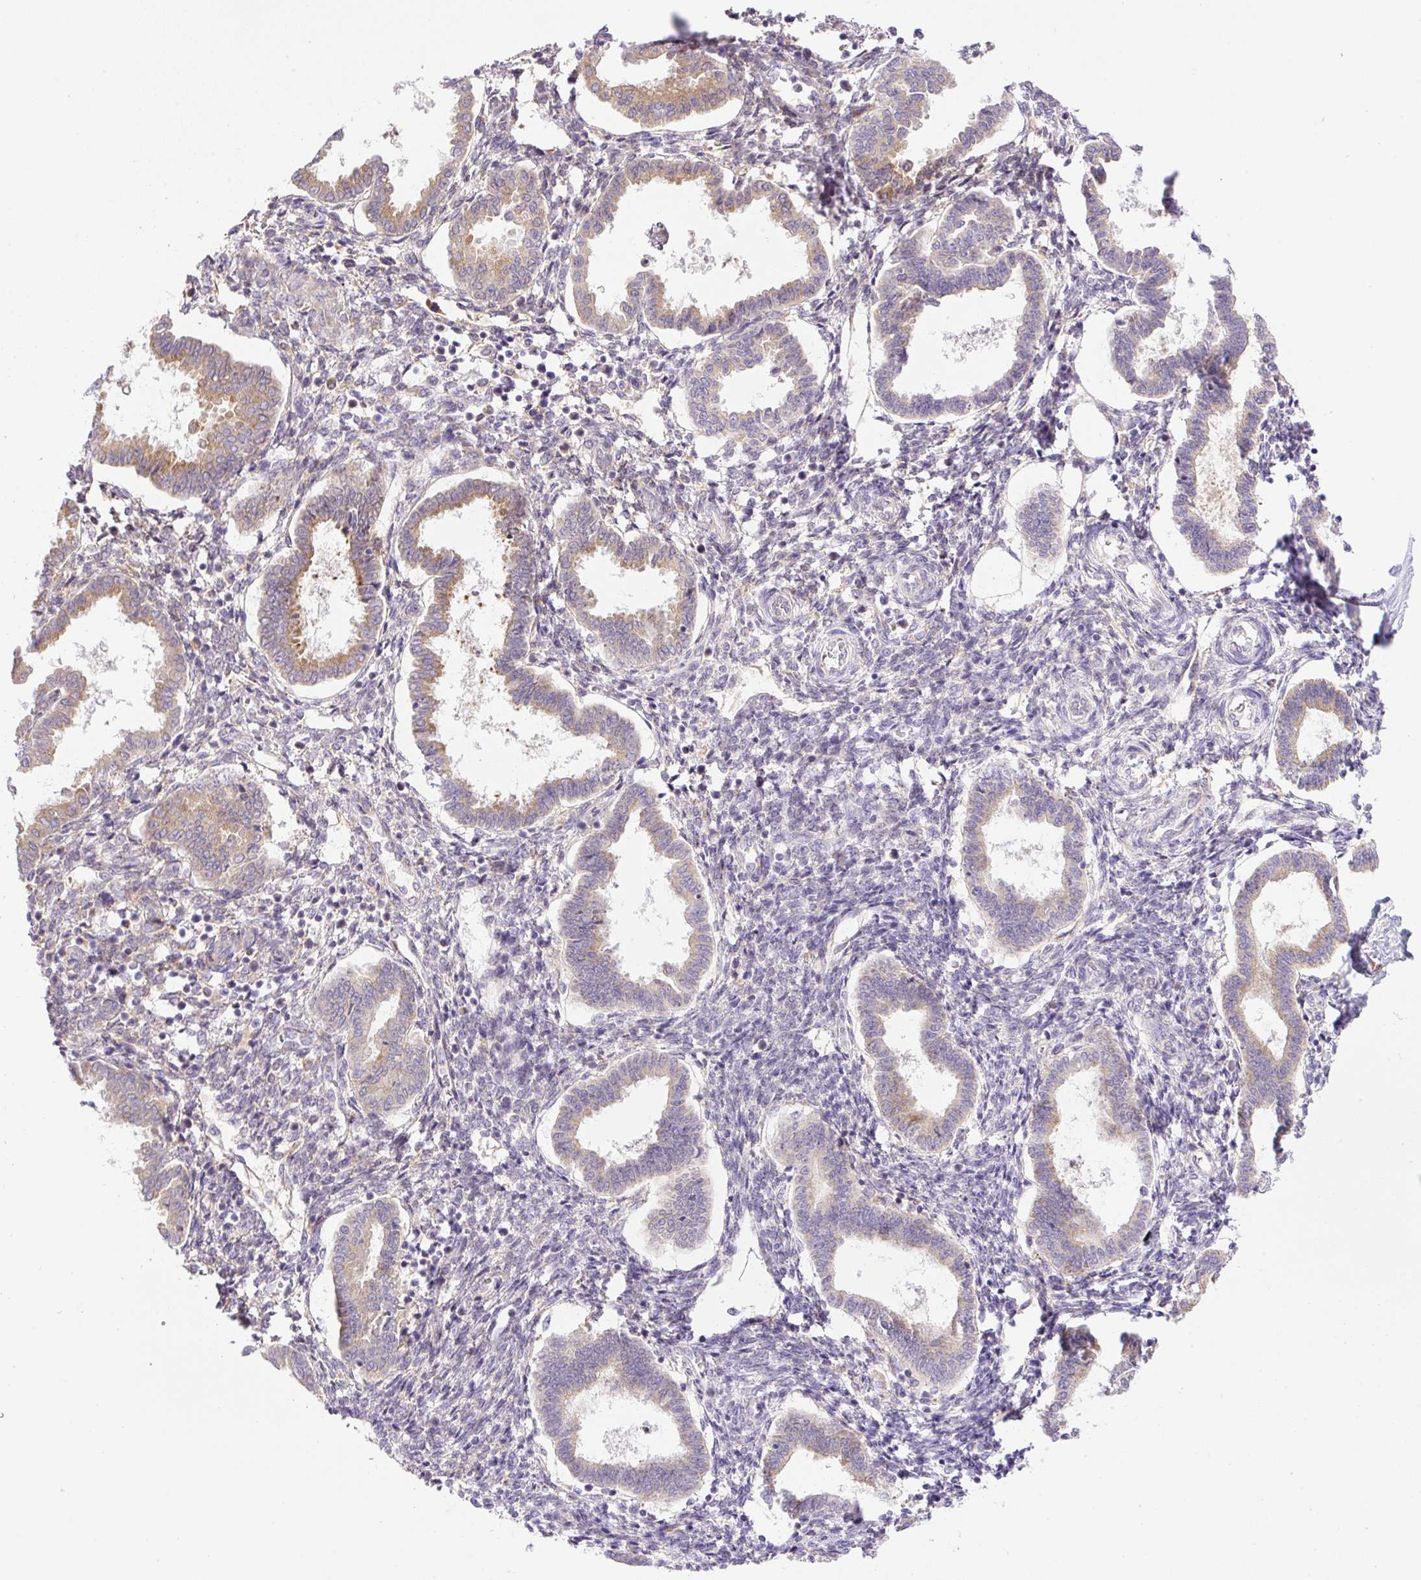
{"staining": {"intensity": "negative", "quantity": "none", "location": "none"}, "tissue": "endometrium", "cell_type": "Cells in endometrial stroma", "image_type": "normal", "snomed": [{"axis": "morphology", "description": "Normal tissue, NOS"}, {"axis": "topography", "description": "Endometrium"}], "caption": "Immunohistochemistry of unremarkable endometrium shows no staining in cells in endometrial stroma. (Stains: DAB immunohistochemistry (IHC) with hematoxylin counter stain, Microscopy: brightfield microscopy at high magnification).", "gene": "POFUT1", "patient": {"sex": "female", "age": 24}}